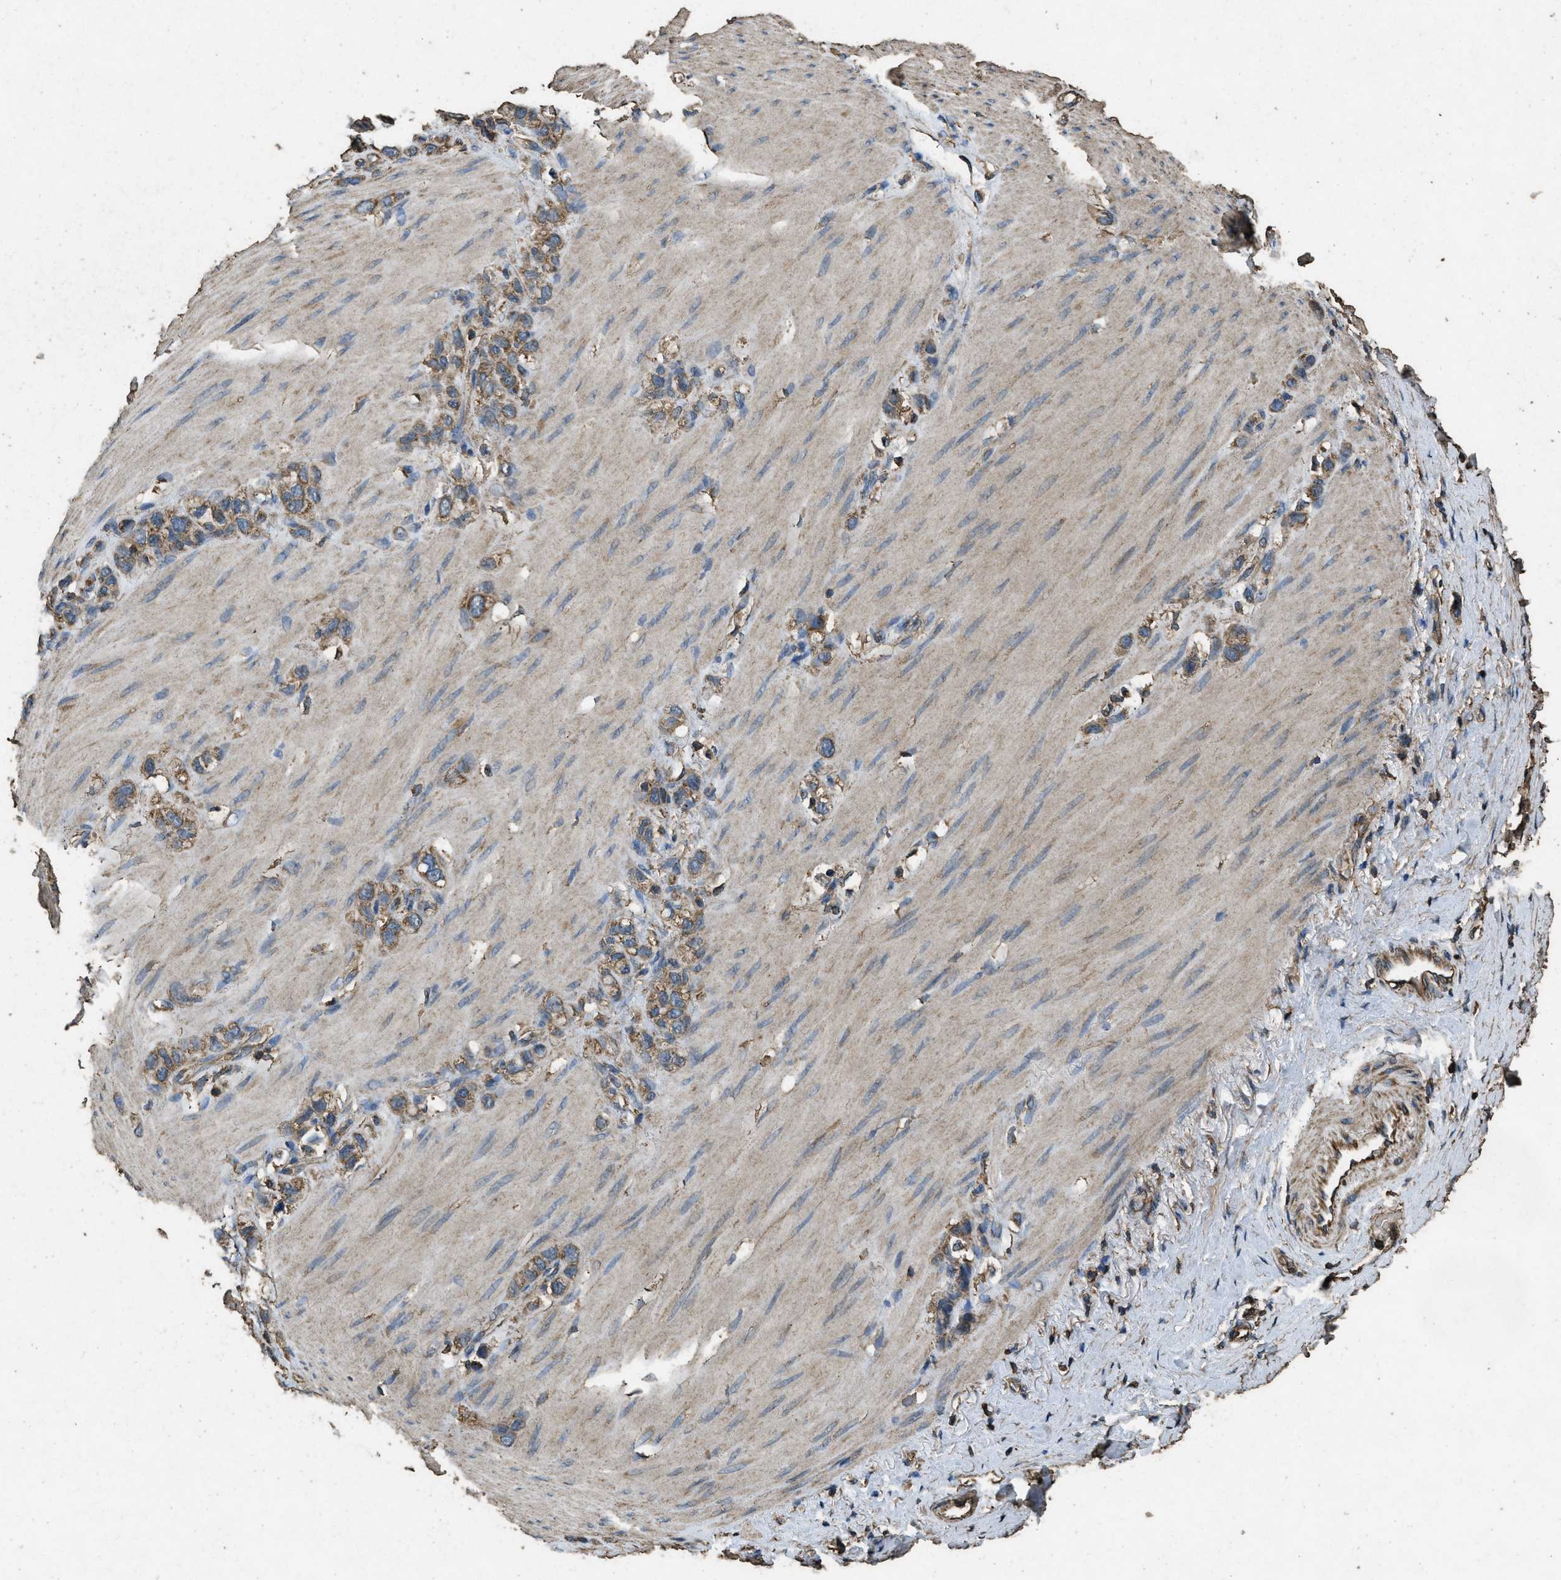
{"staining": {"intensity": "moderate", "quantity": ">75%", "location": "cytoplasmic/membranous"}, "tissue": "stomach cancer", "cell_type": "Tumor cells", "image_type": "cancer", "snomed": [{"axis": "morphology", "description": "Normal tissue, NOS"}, {"axis": "morphology", "description": "Adenocarcinoma, NOS"}, {"axis": "morphology", "description": "Adenocarcinoma, High grade"}, {"axis": "topography", "description": "Stomach, upper"}, {"axis": "topography", "description": "Stomach"}], "caption": "Immunohistochemistry (IHC) (DAB) staining of stomach cancer demonstrates moderate cytoplasmic/membranous protein expression in about >75% of tumor cells. The staining is performed using DAB (3,3'-diaminobenzidine) brown chromogen to label protein expression. The nuclei are counter-stained blue using hematoxylin.", "gene": "CYRIA", "patient": {"sex": "female", "age": 65}}